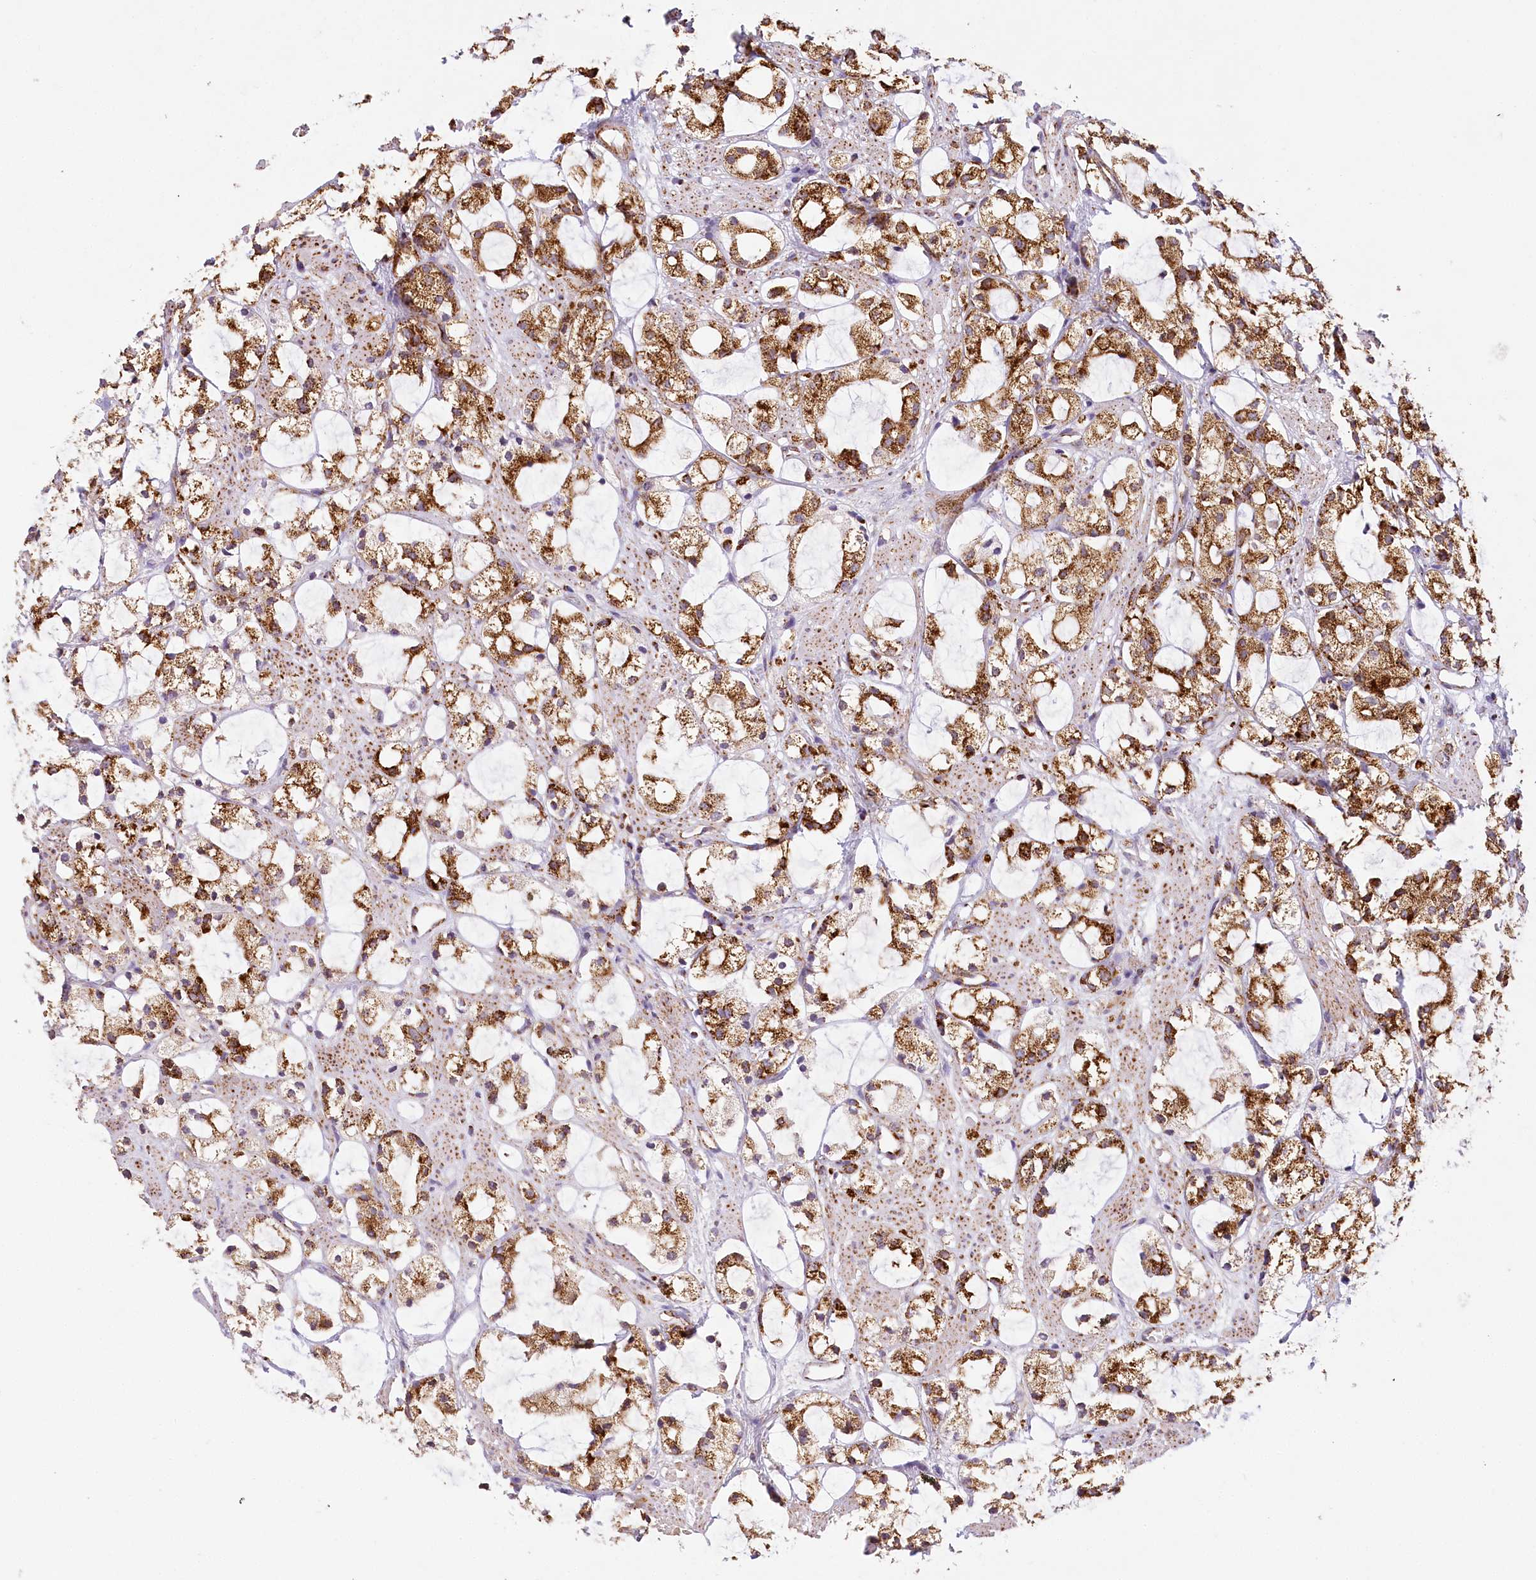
{"staining": {"intensity": "strong", "quantity": ">75%", "location": "cytoplasmic/membranous"}, "tissue": "prostate cancer", "cell_type": "Tumor cells", "image_type": "cancer", "snomed": [{"axis": "morphology", "description": "Adenocarcinoma, High grade"}, {"axis": "topography", "description": "Prostate"}], "caption": "IHC micrograph of human prostate adenocarcinoma (high-grade) stained for a protein (brown), which shows high levels of strong cytoplasmic/membranous expression in approximately >75% of tumor cells.", "gene": "LSS", "patient": {"sex": "male", "age": 85}}